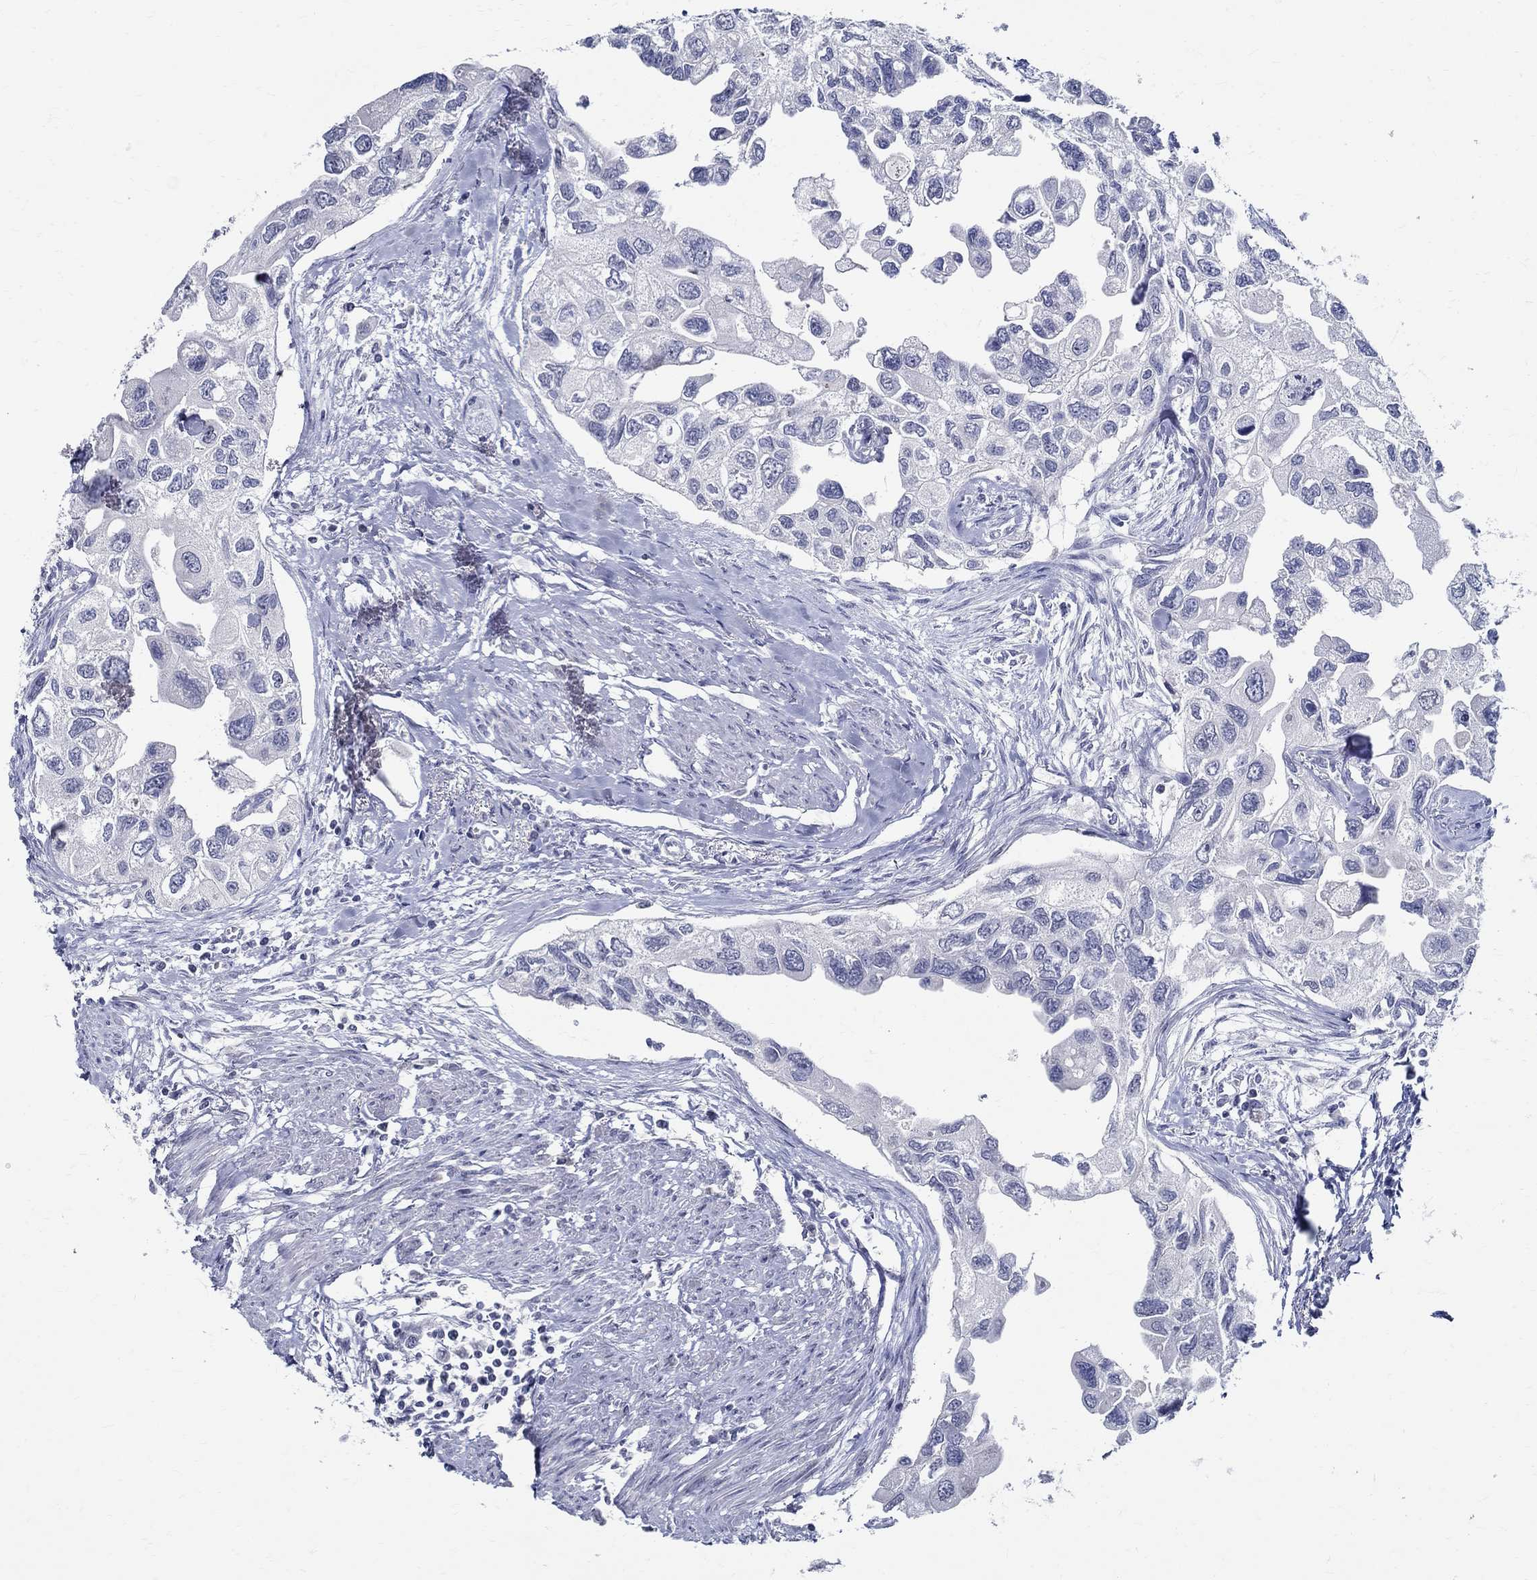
{"staining": {"intensity": "negative", "quantity": "none", "location": "none"}, "tissue": "urothelial cancer", "cell_type": "Tumor cells", "image_type": "cancer", "snomed": [{"axis": "morphology", "description": "Urothelial carcinoma, High grade"}, {"axis": "topography", "description": "Urinary bladder"}], "caption": "High magnification brightfield microscopy of urothelial carcinoma (high-grade) stained with DAB (3,3'-diaminobenzidine) (brown) and counterstained with hematoxylin (blue): tumor cells show no significant expression.", "gene": "CETN1", "patient": {"sex": "male", "age": 59}}